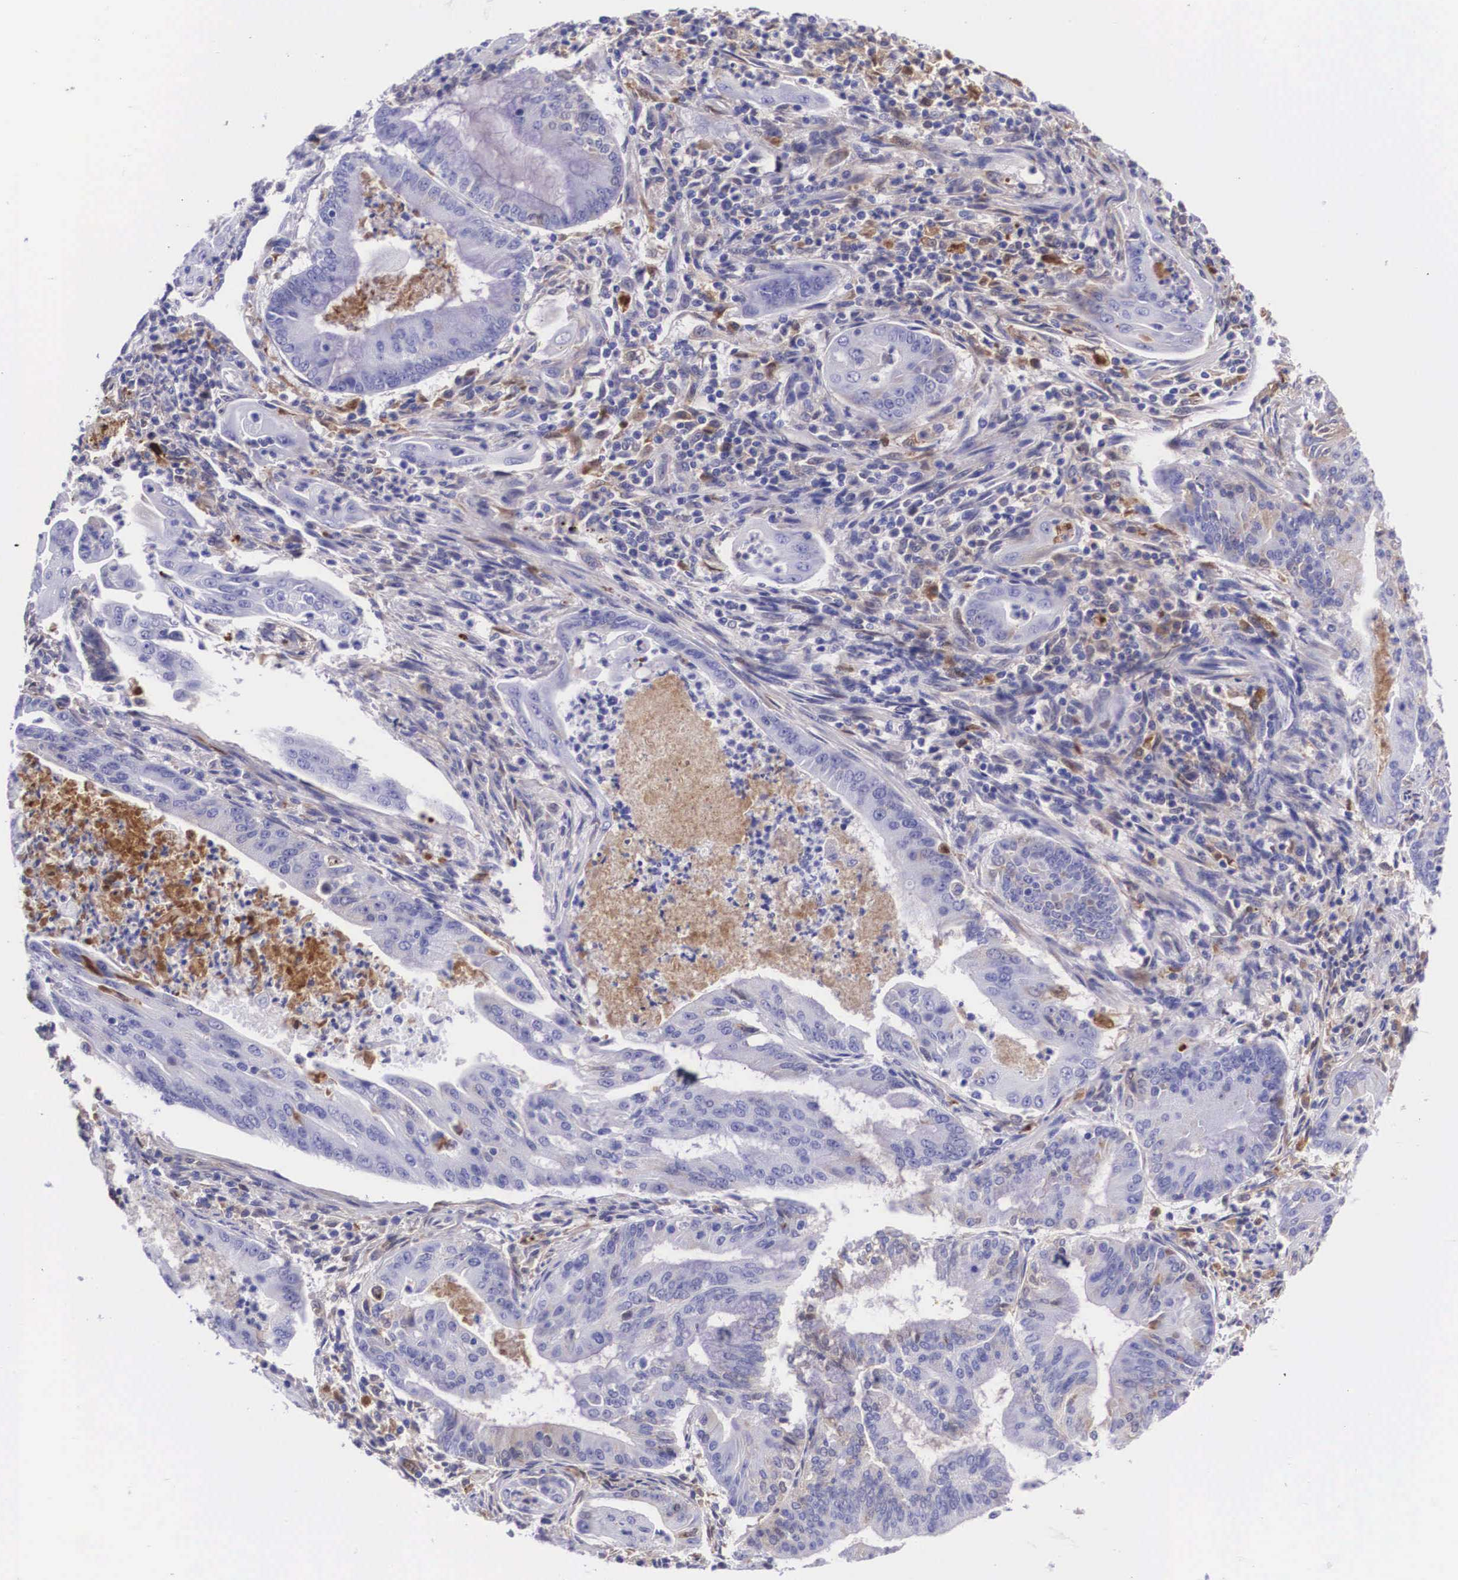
{"staining": {"intensity": "negative", "quantity": "none", "location": "none"}, "tissue": "endometrial cancer", "cell_type": "Tumor cells", "image_type": "cancer", "snomed": [{"axis": "morphology", "description": "Adenocarcinoma, NOS"}, {"axis": "topography", "description": "Endometrium"}], "caption": "Tumor cells show no significant protein staining in endometrial cancer.", "gene": "PLG", "patient": {"sex": "female", "age": 63}}